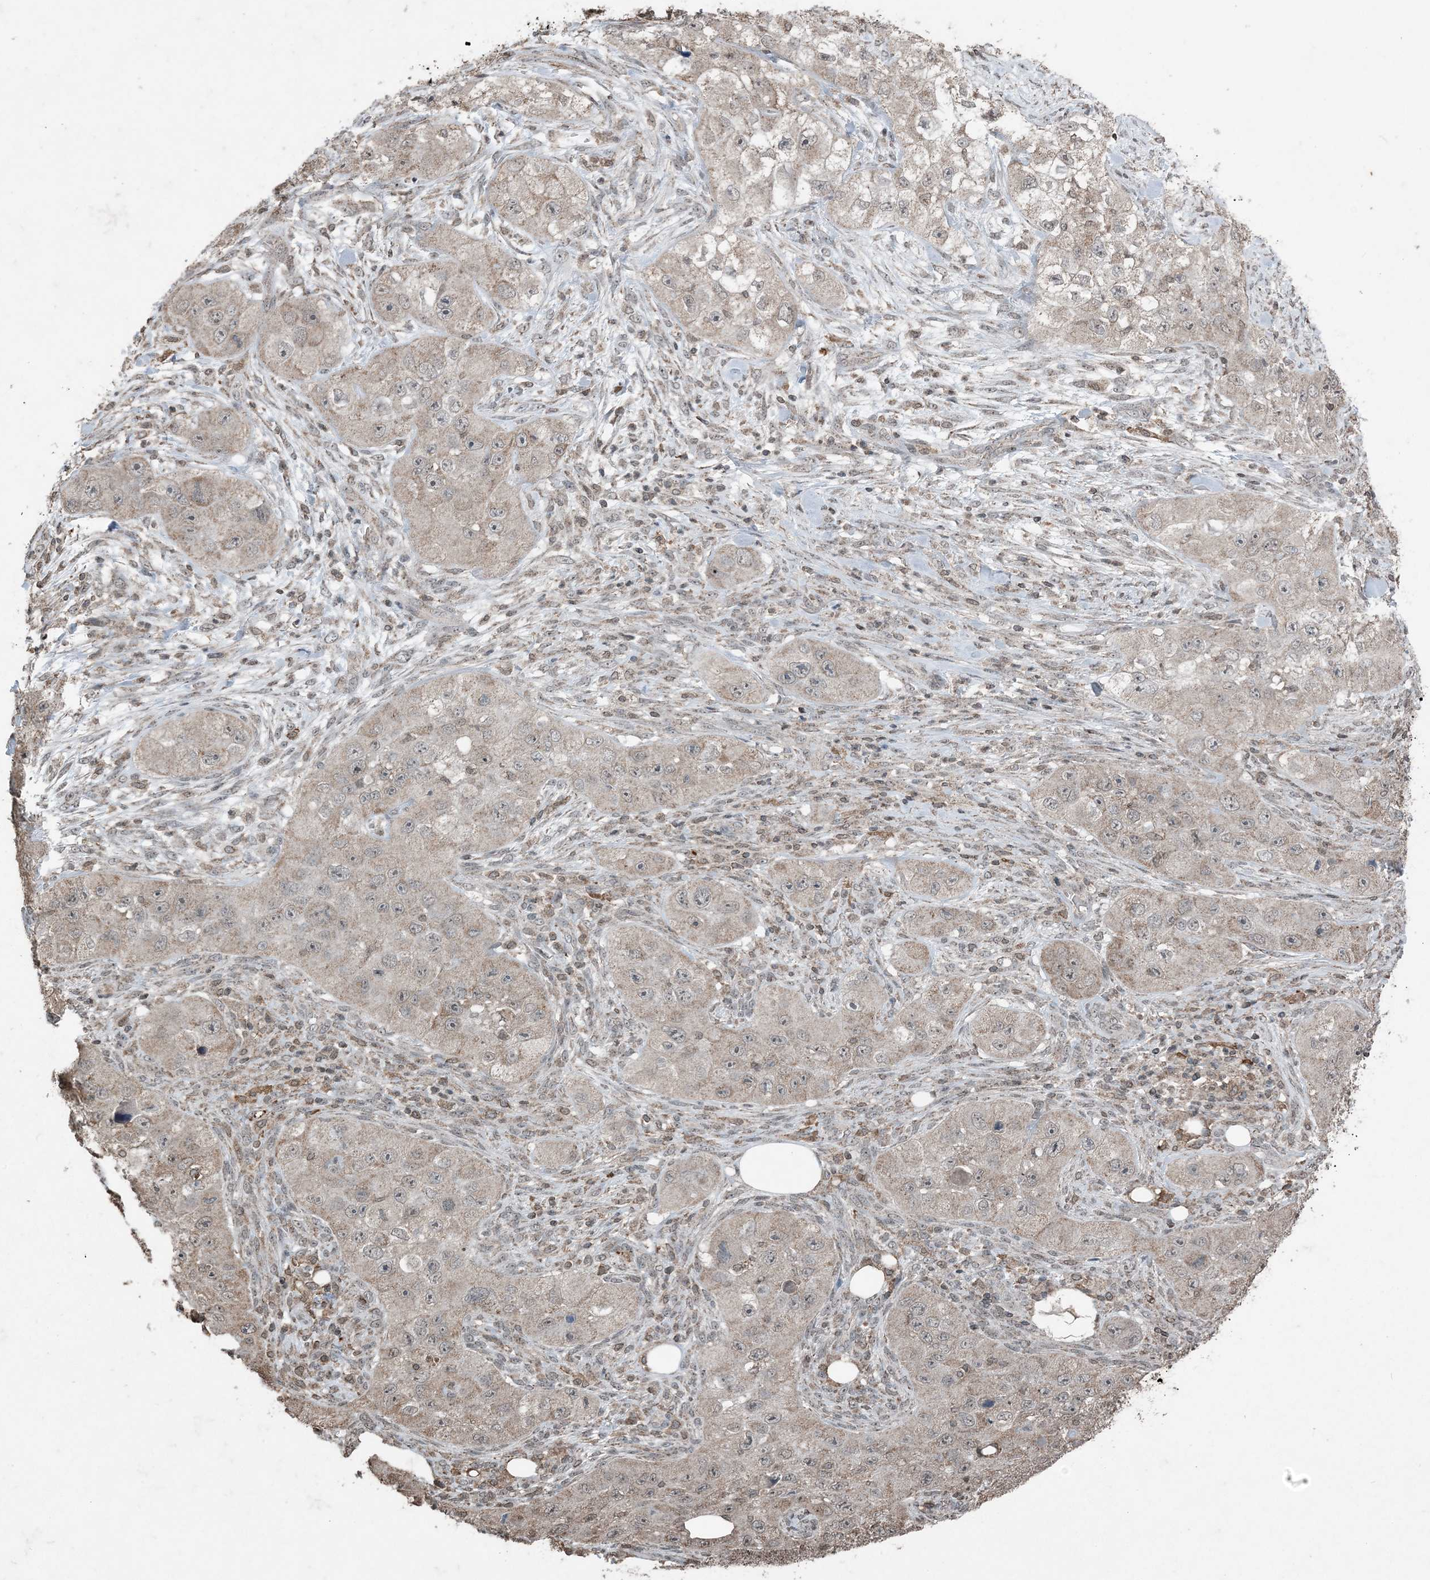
{"staining": {"intensity": "weak", "quantity": ">75%", "location": "cytoplasmic/membranous"}, "tissue": "skin cancer", "cell_type": "Tumor cells", "image_type": "cancer", "snomed": [{"axis": "morphology", "description": "Squamous cell carcinoma, NOS"}, {"axis": "topography", "description": "Skin"}, {"axis": "topography", "description": "Subcutis"}], "caption": "About >75% of tumor cells in human skin squamous cell carcinoma exhibit weak cytoplasmic/membranous protein staining as visualized by brown immunohistochemical staining.", "gene": "GNL1", "patient": {"sex": "male", "age": 73}}